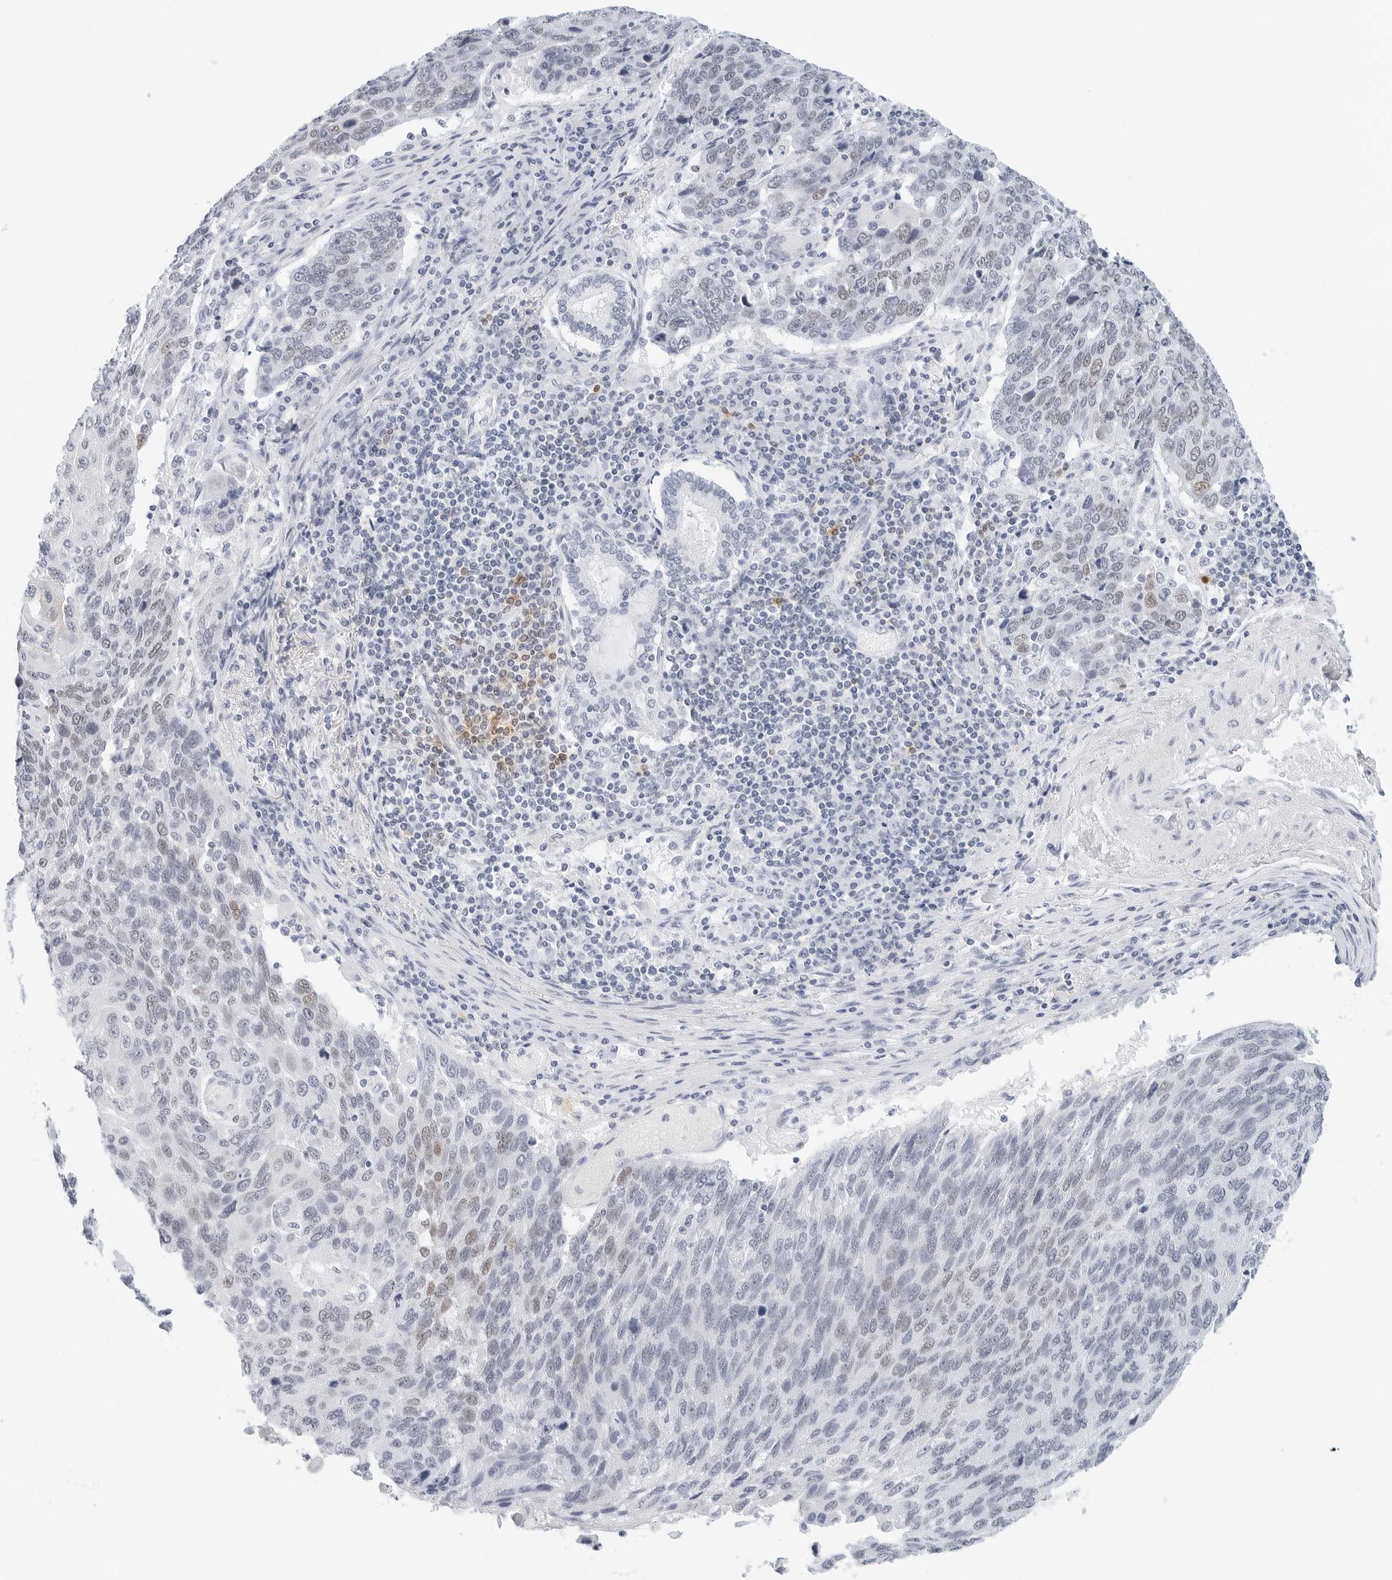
{"staining": {"intensity": "weak", "quantity": "<25%", "location": "nuclear"}, "tissue": "lung cancer", "cell_type": "Tumor cells", "image_type": "cancer", "snomed": [{"axis": "morphology", "description": "Squamous cell carcinoma, NOS"}, {"axis": "topography", "description": "Lung"}], "caption": "Immunohistochemistry (IHC) photomicrograph of squamous cell carcinoma (lung) stained for a protein (brown), which reveals no staining in tumor cells.", "gene": "CD22", "patient": {"sex": "male", "age": 66}}